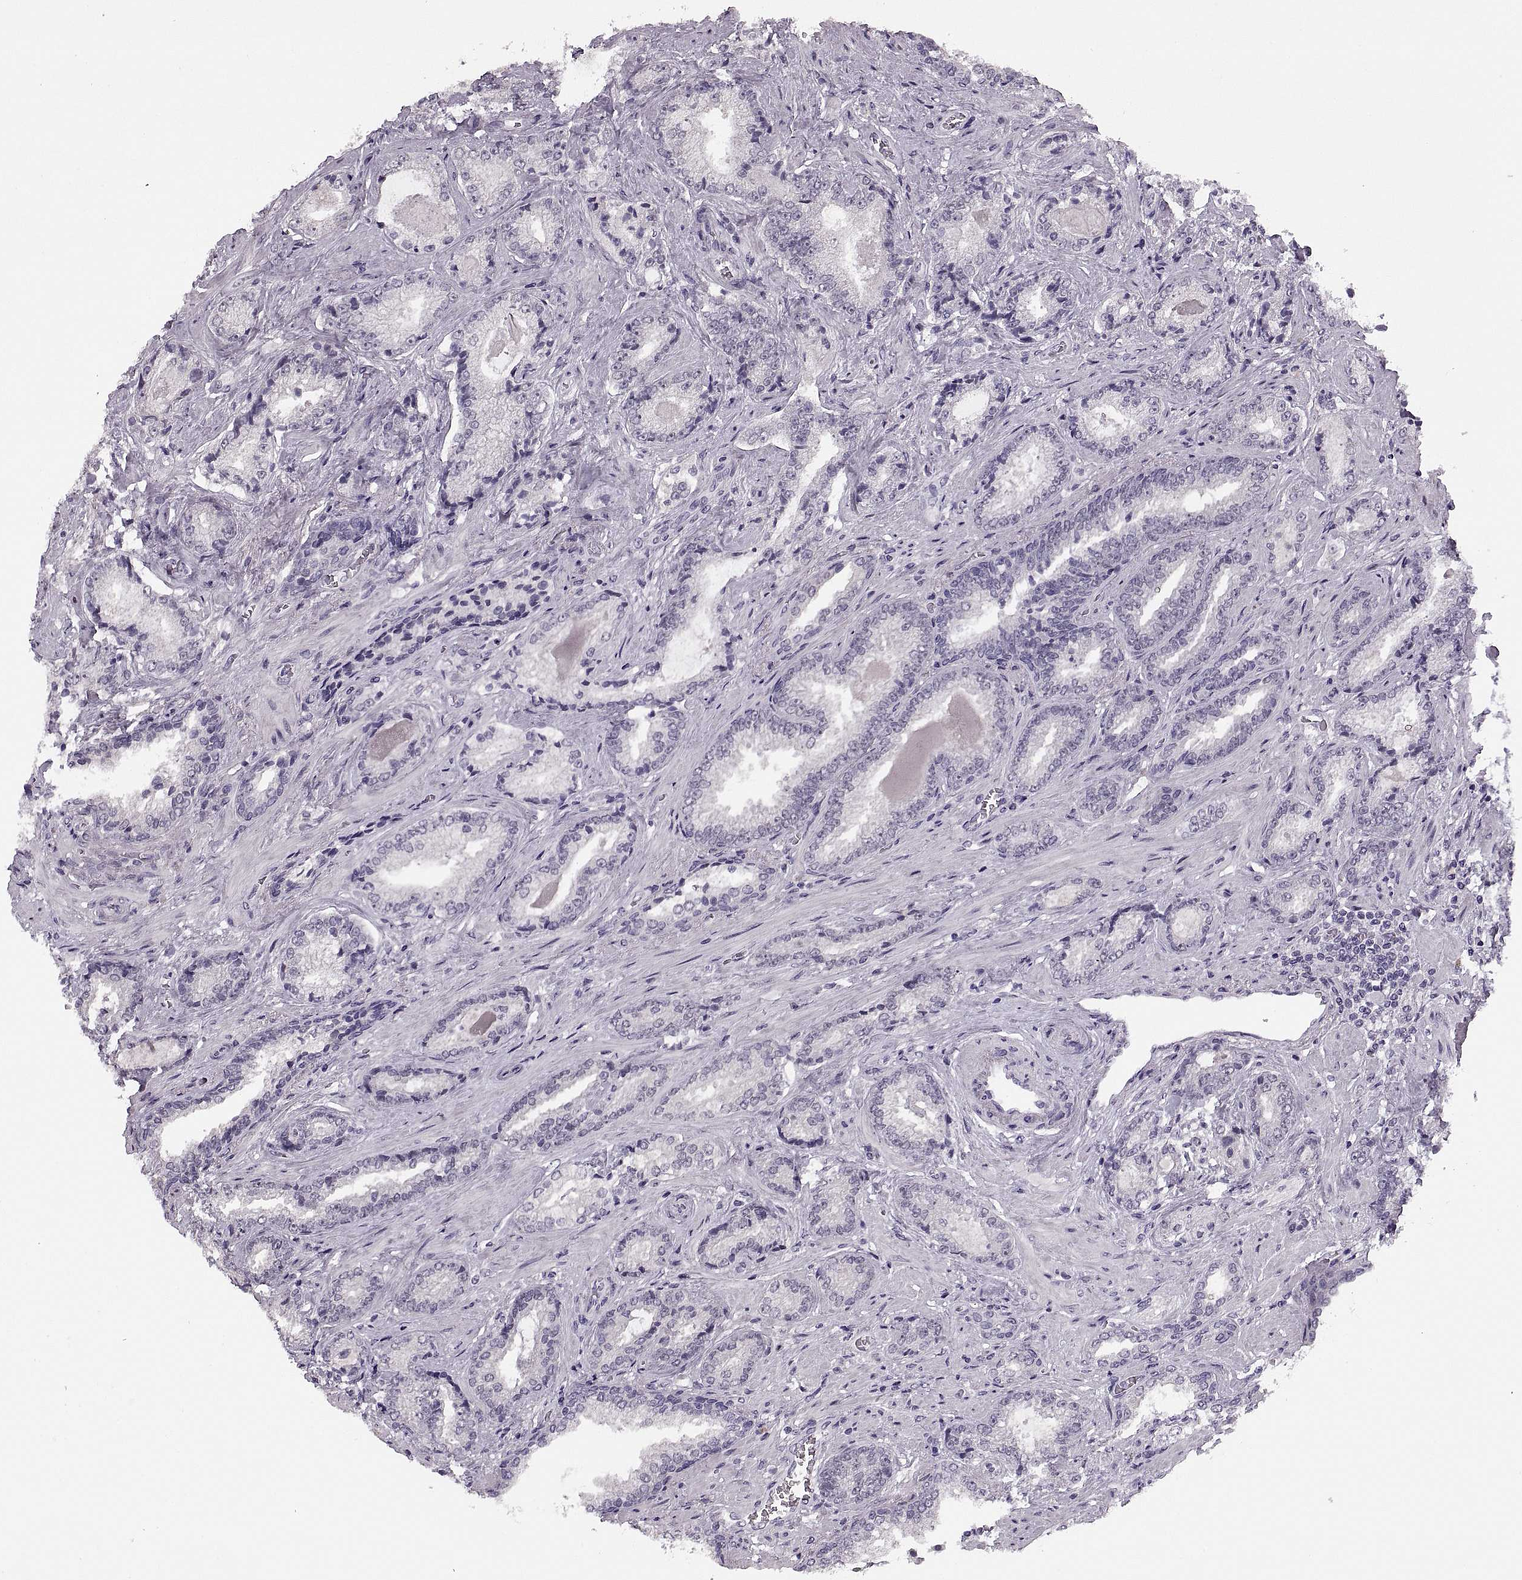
{"staining": {"intensity": "negative", "quantity": "none", "location": "none"}, "tissue": "prostate cancer", "cell_type": "Tumor cells", "image_type": "cancer", "snomed": [{"axis": "morphology", "description": "Adenocarcinoma, Low grade"}, {"axis": "topography", "description": "Prostate"}], "caption": "Immunohistochemistry (IHC) histopathology image of human adenocarcinoma (low-grade) (prostate) stained for a protein (brown), which displays no staining in tumor cells.", "gene": "PAGE5", "patient": {"sex": "male", "age": 61}}